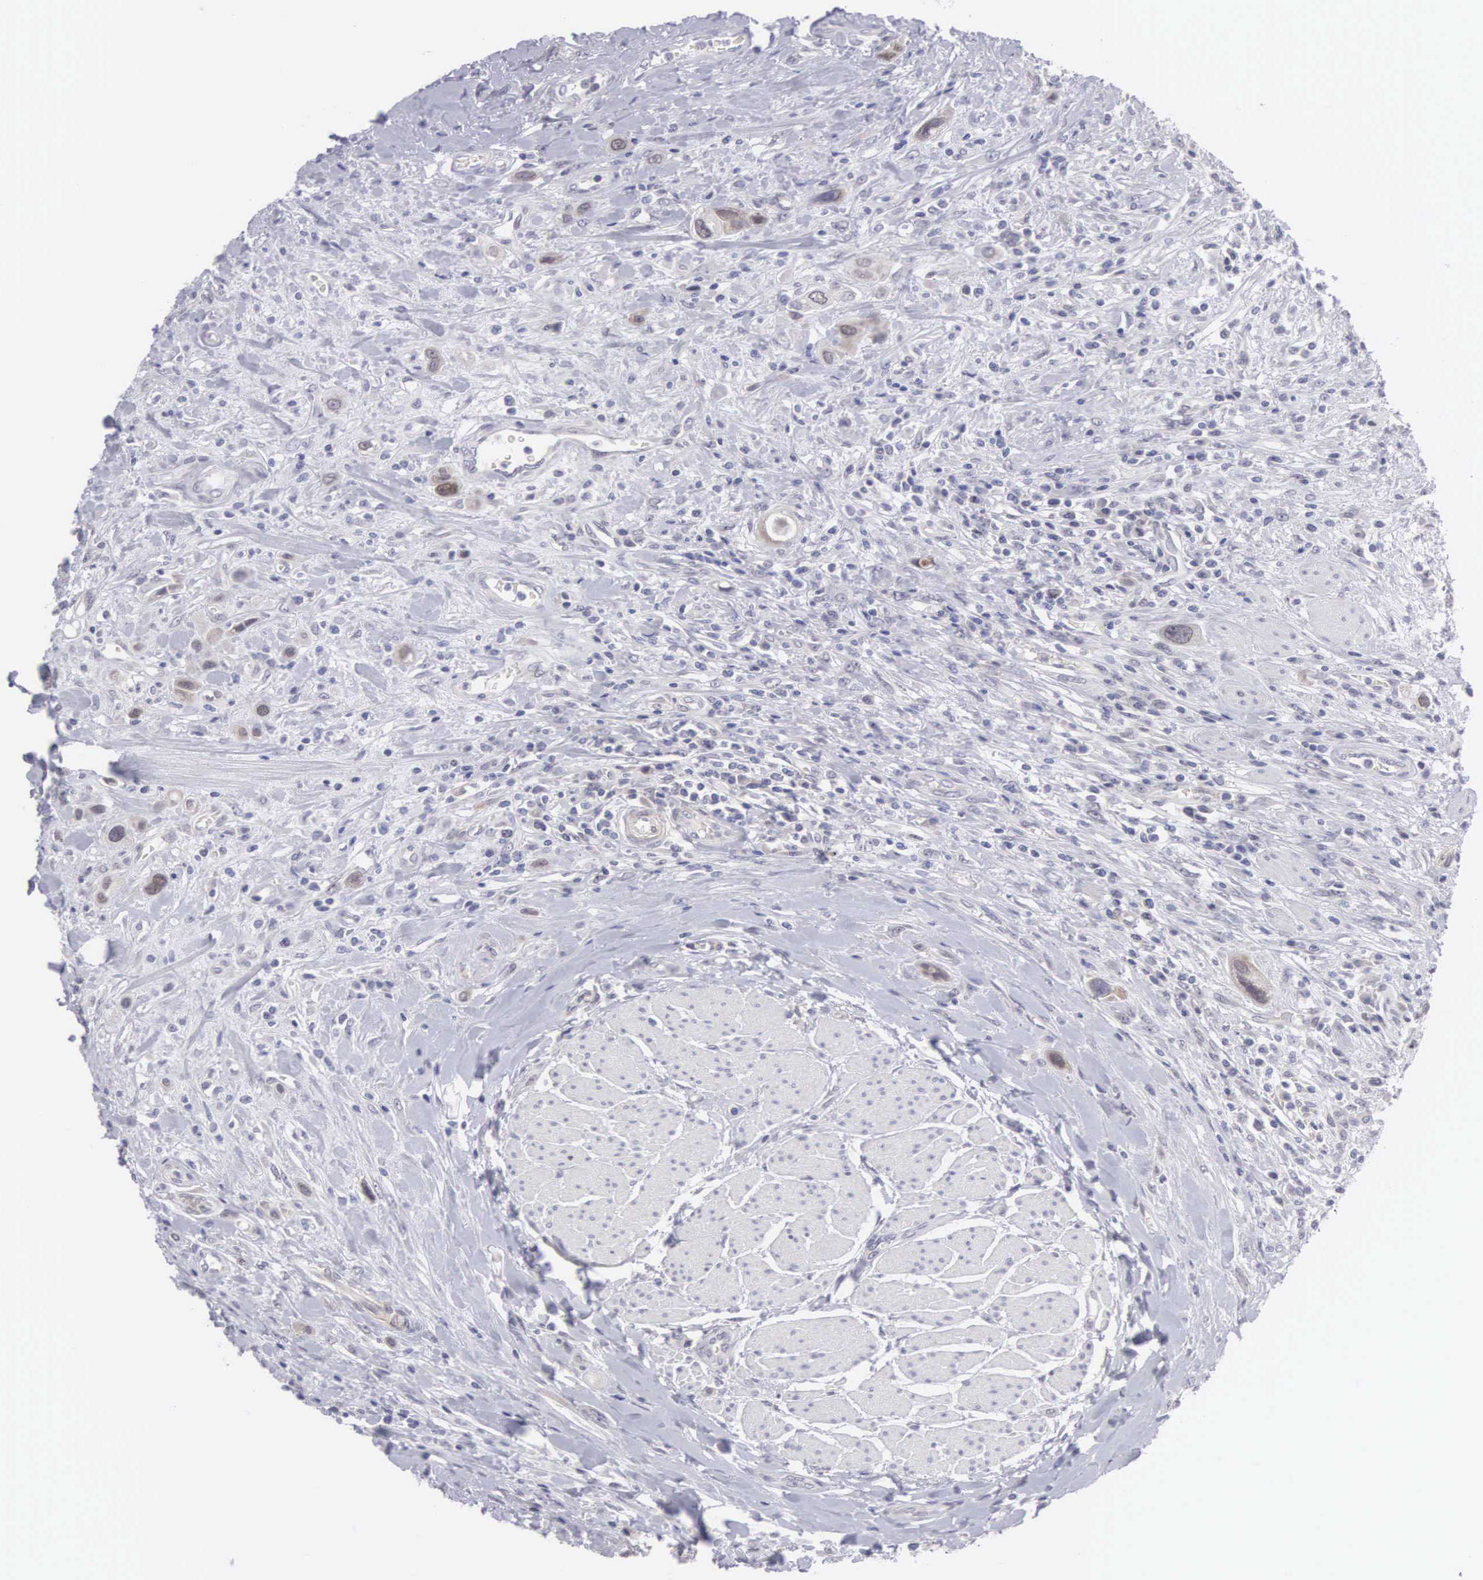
{"staining": {"intensity": "weak", "quantity": "25%-75%", "location": "cytoplasmic/membranous"}, "tissue": "urothelial cancer", "cell_type": "Tumor cells", "image_type": "cancer", "snomed": [{"axis": "morphology", "description": "Urothelial carcinoma, High grade"}, {"axis": "topography", "description": "Urinary bladder"}], "caption": "High-grade urothelial carcinoma was stained to show a protein in brown. There is low levels of weak cytoplasmic/membranous staining in about 25%-75% of tumor cells. (IHC, brightfield microscopy, high magnification).", "gene": "SOX11", "patient": {"sex": "male", "age": 50}}